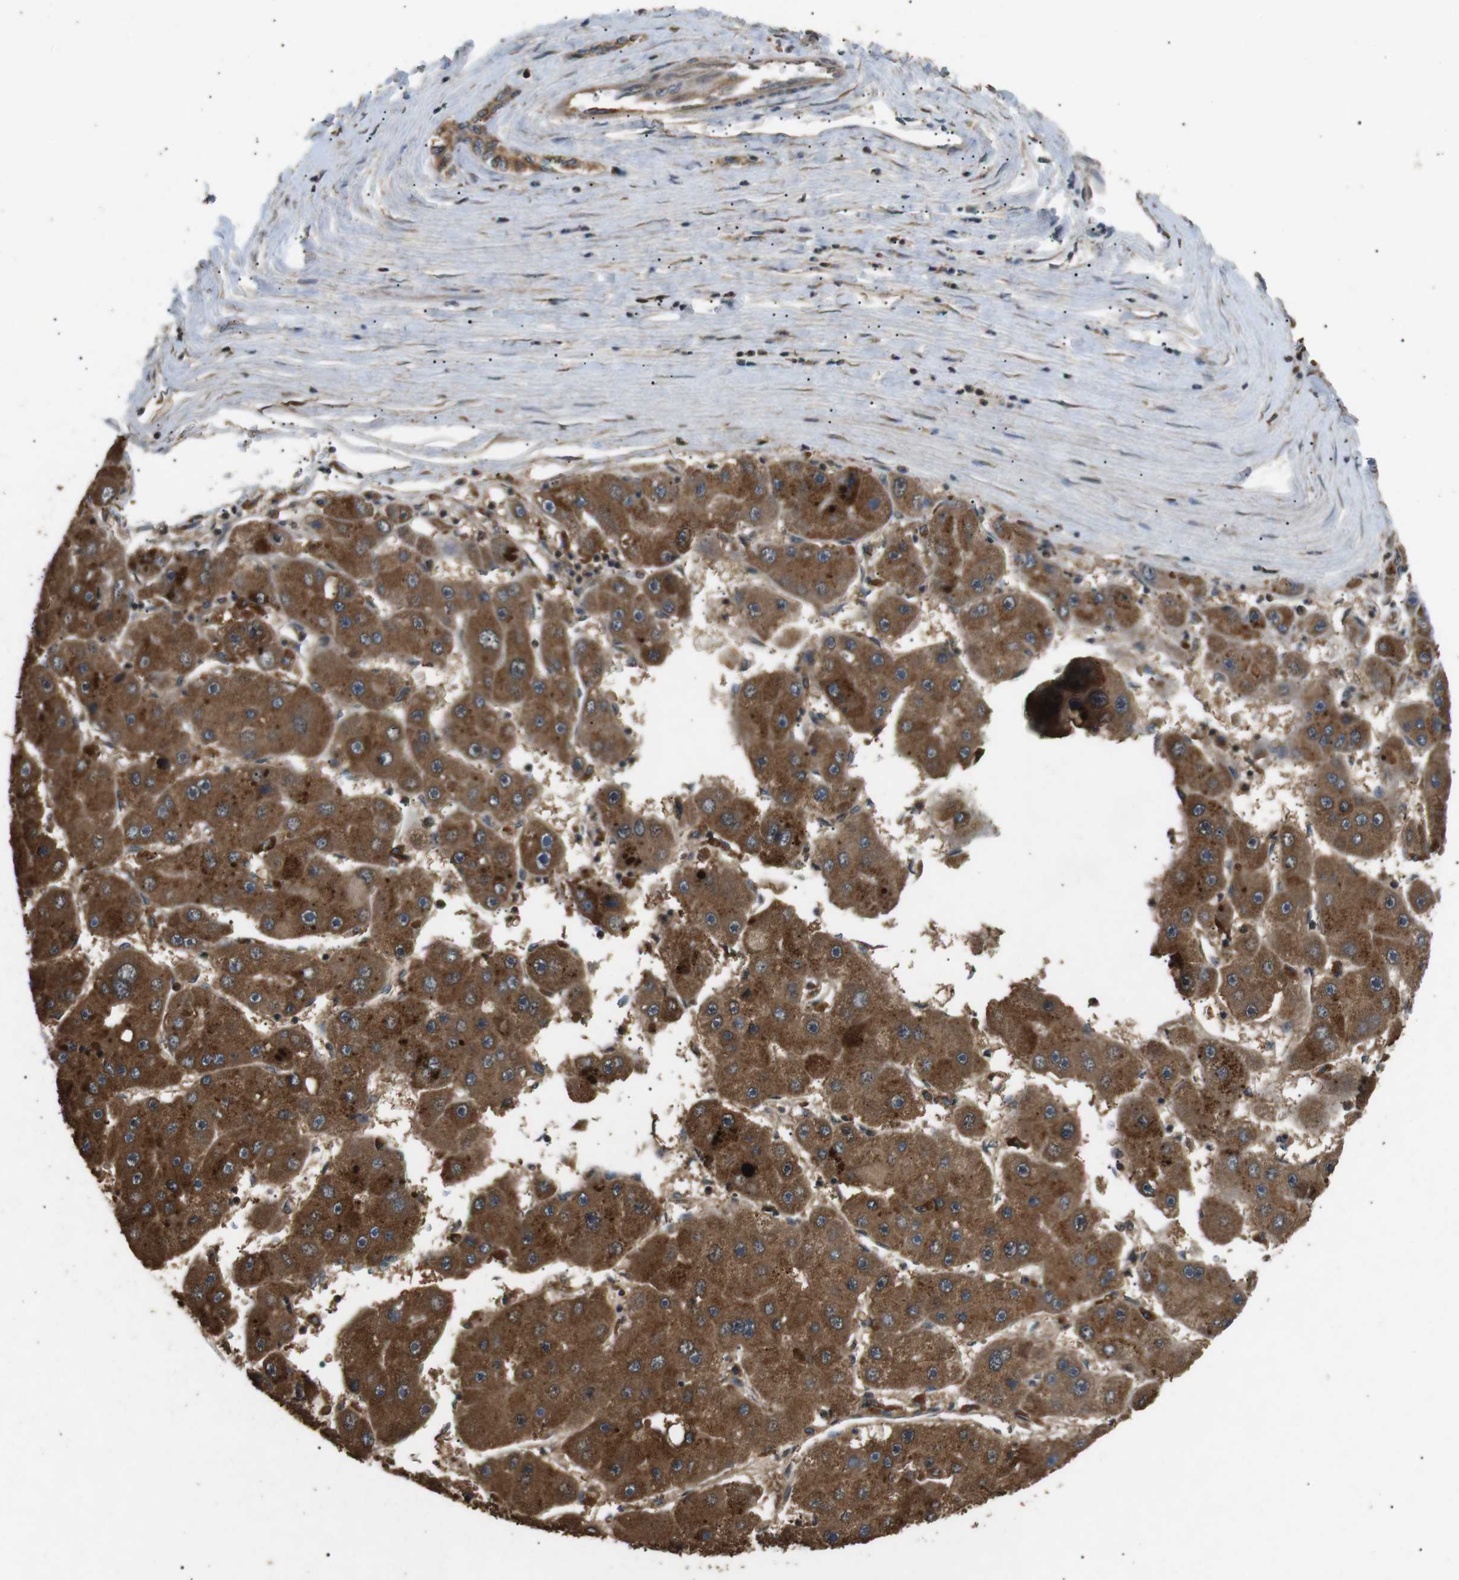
{"staining": {"intensity": "strong", "quantity": ">75%", "location": "cytoplasmic/membranous"}, "tissue": "liver cancer", "cell_type": "Tumor cells", "image_type": "cancer", "snomed": [{"axis": "morphology", "description": "Carcinoma, Hepatocellular, NOS"}, {"axis": "topography", "description": "Liver"}], "caption": "Human hepatocellular carcinoma (liver) stained with a protein marker displays strong staining in tumor cells.", "gene": "TBC1D15", "patient": {"sex": "female", "age": 61}}